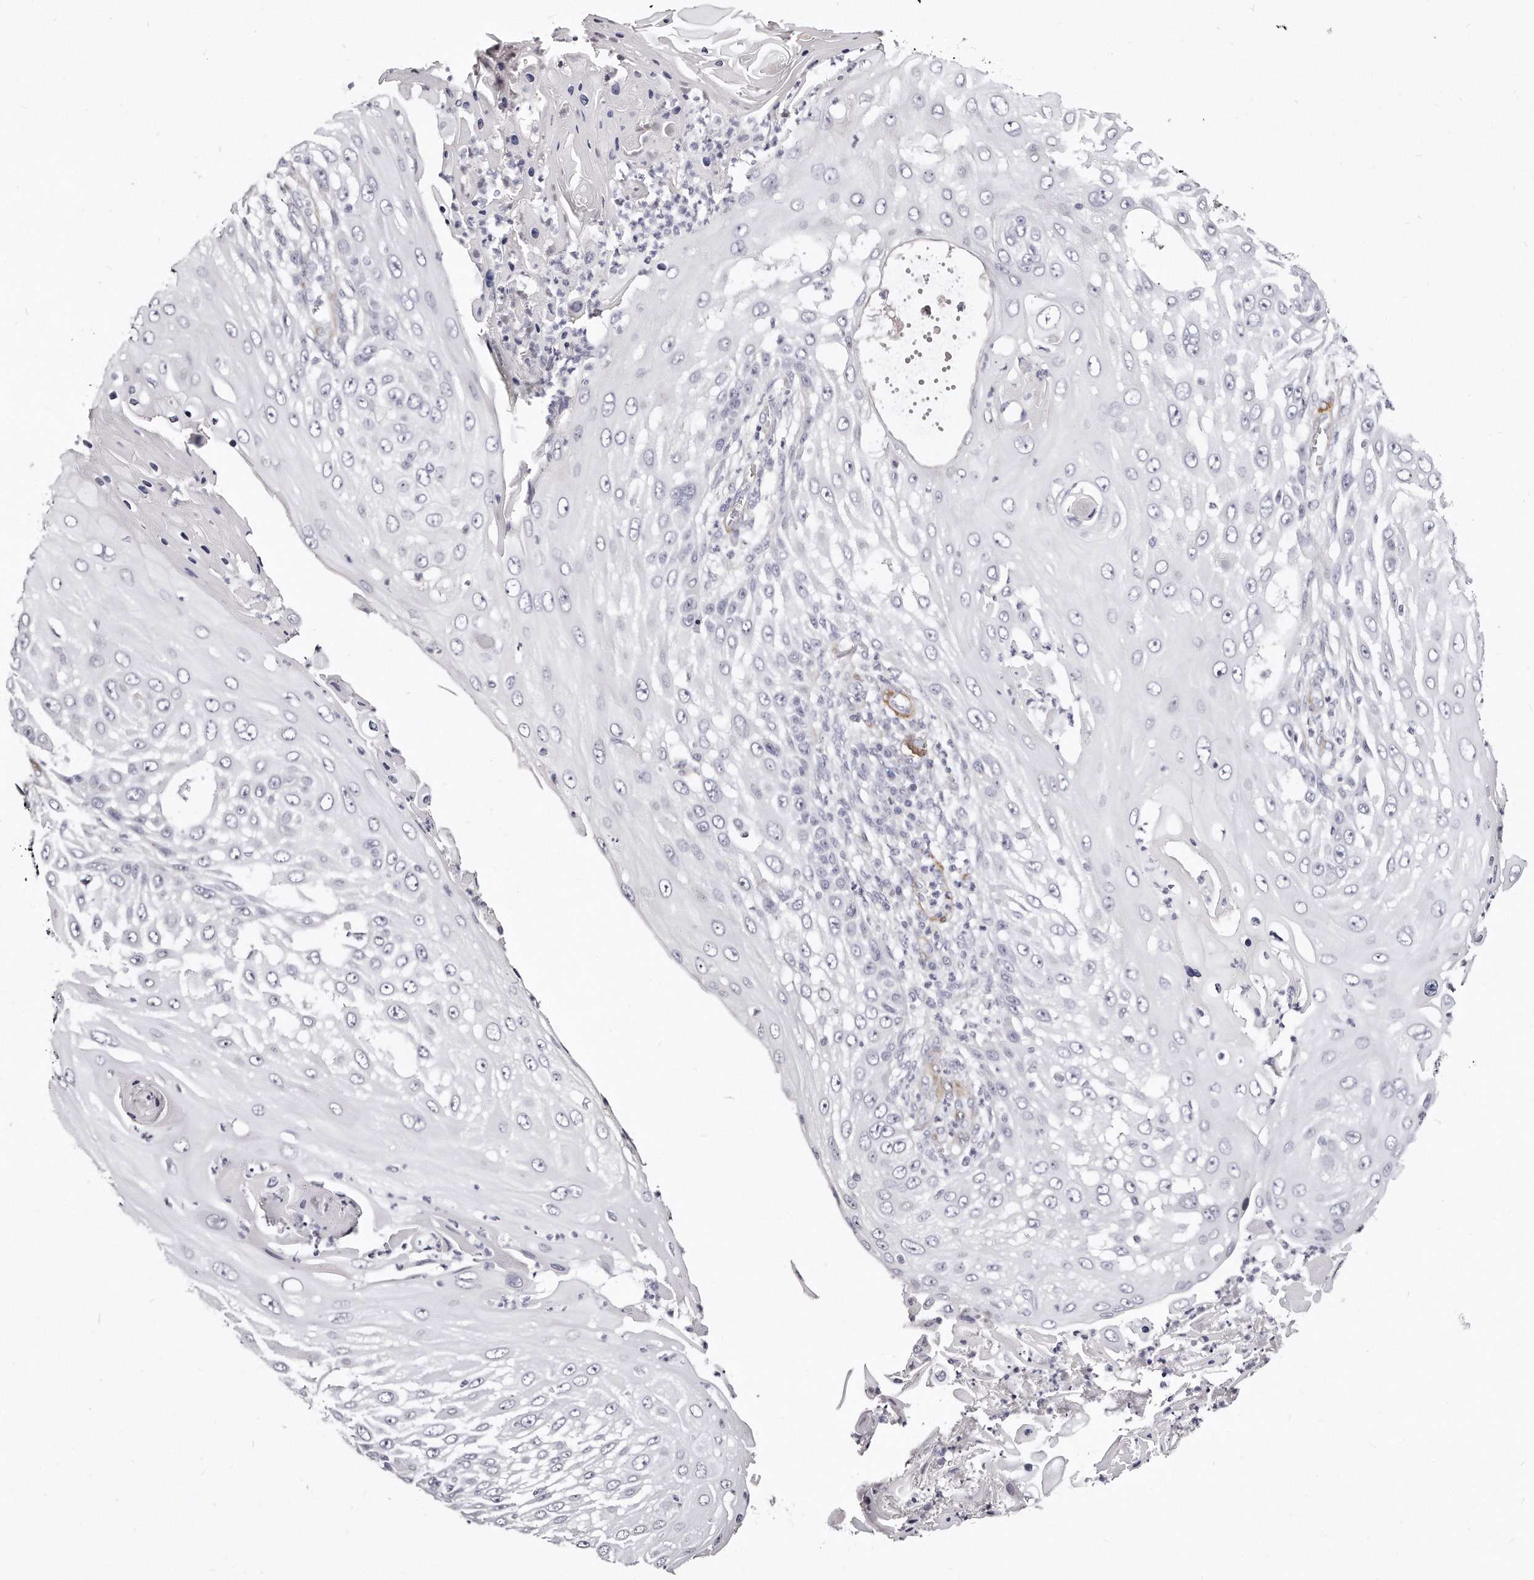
{"staining": {"intensity": "negative", "quantity": "none", "location": "none"}, "tissue": "skin cancer", "cell_type": "Tumor cells", "image_type": "cancer", "snomed": [{"axis": "morphology", "description": "Squamous cell carcinoma, NOS"}, {"axis": "topography", "description": "Skin"}], "caption": "Micrograph shows no protein staining in tumor cells of skin squamous cell carcinoma tissue.", "gene": "LMOD1", "patient": {"sex": "female", "age": 44}}